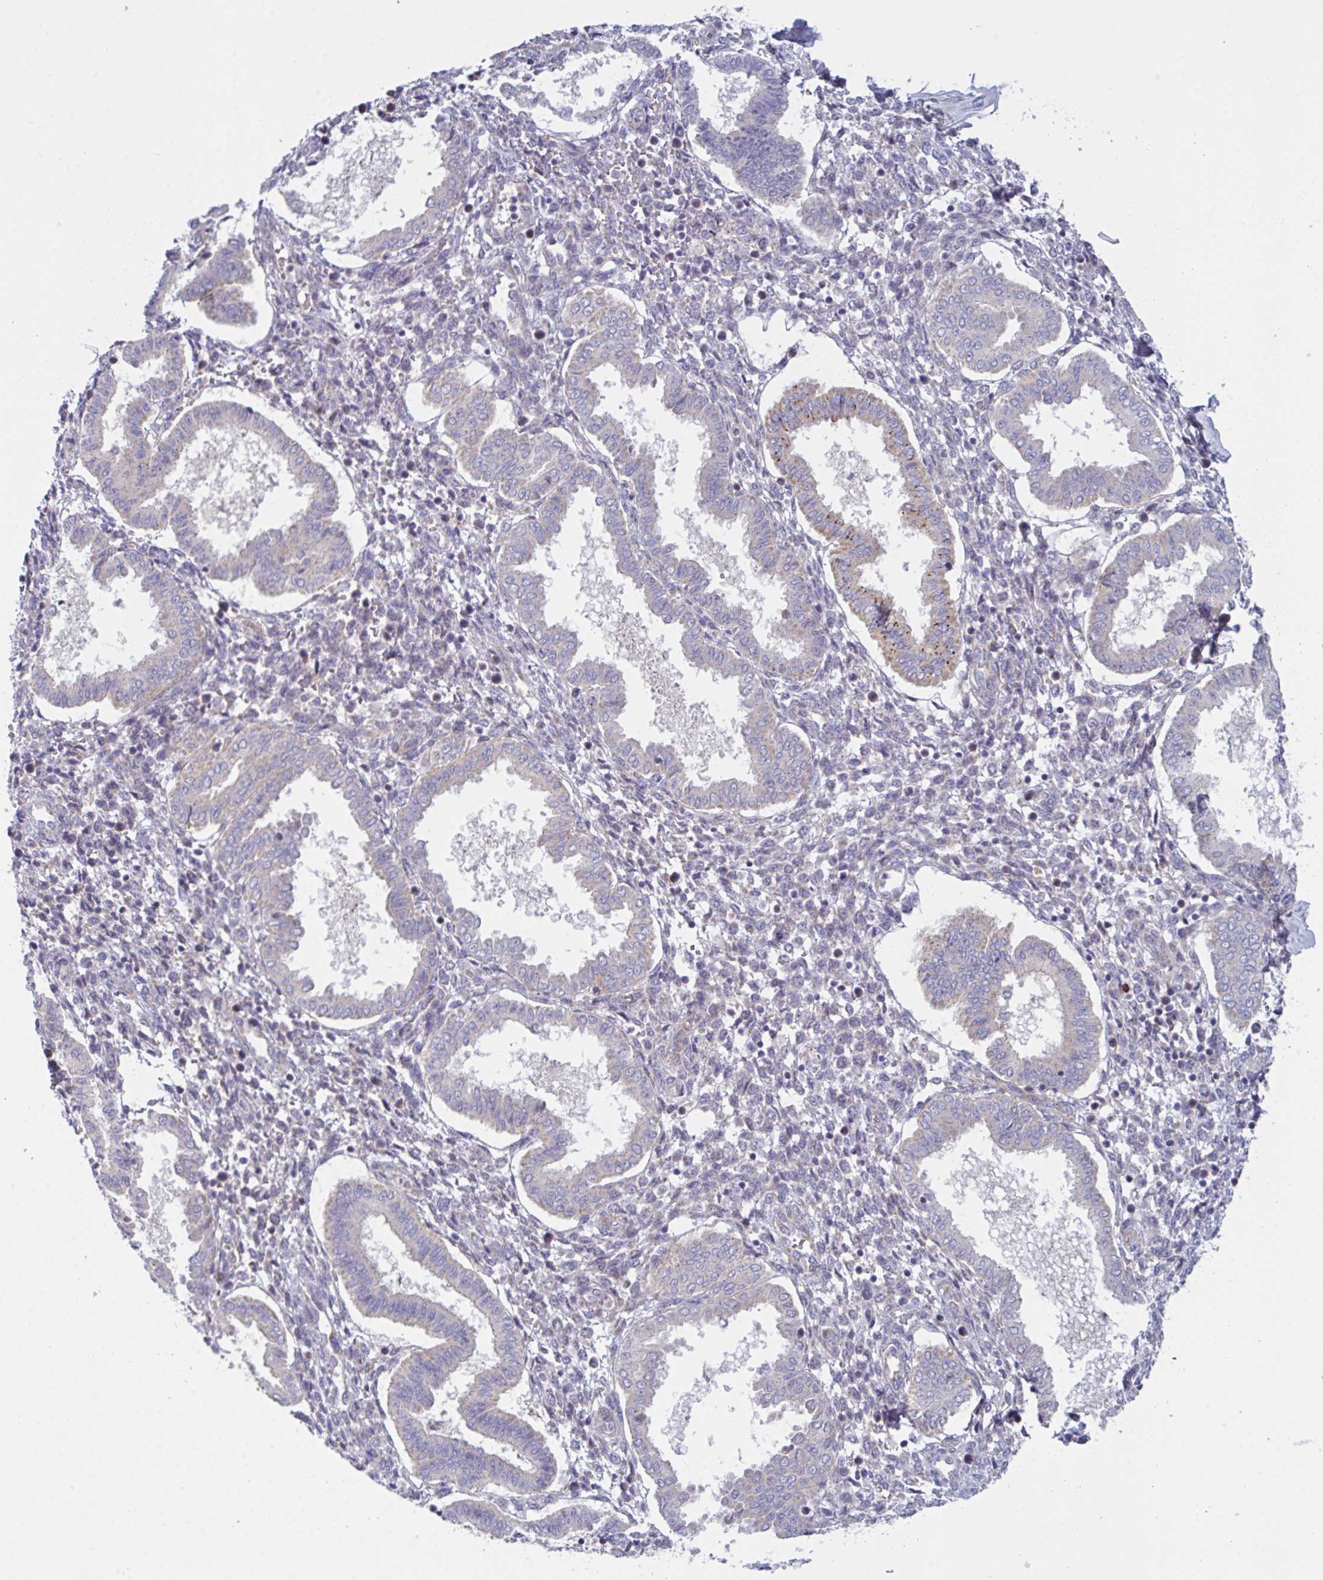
{"staining": {"intensity": "negative", "quantity": "none", "location": "none"}, "tissue": "endometrium", "cell_type": "Cells in endometrial stroma", "image_type": "normal", "snomed": [{"axis": "morphology", "description": "Normal tissue, NOS"}, {"axis": "topography", "description": "Endometrium"}], "caption": "Micrograph shows no significant protein positivity in cells in endometrial stroma of benign endometrium.", "gene": "MRPS2", "patient": {"sex": "female", "age": 24}}